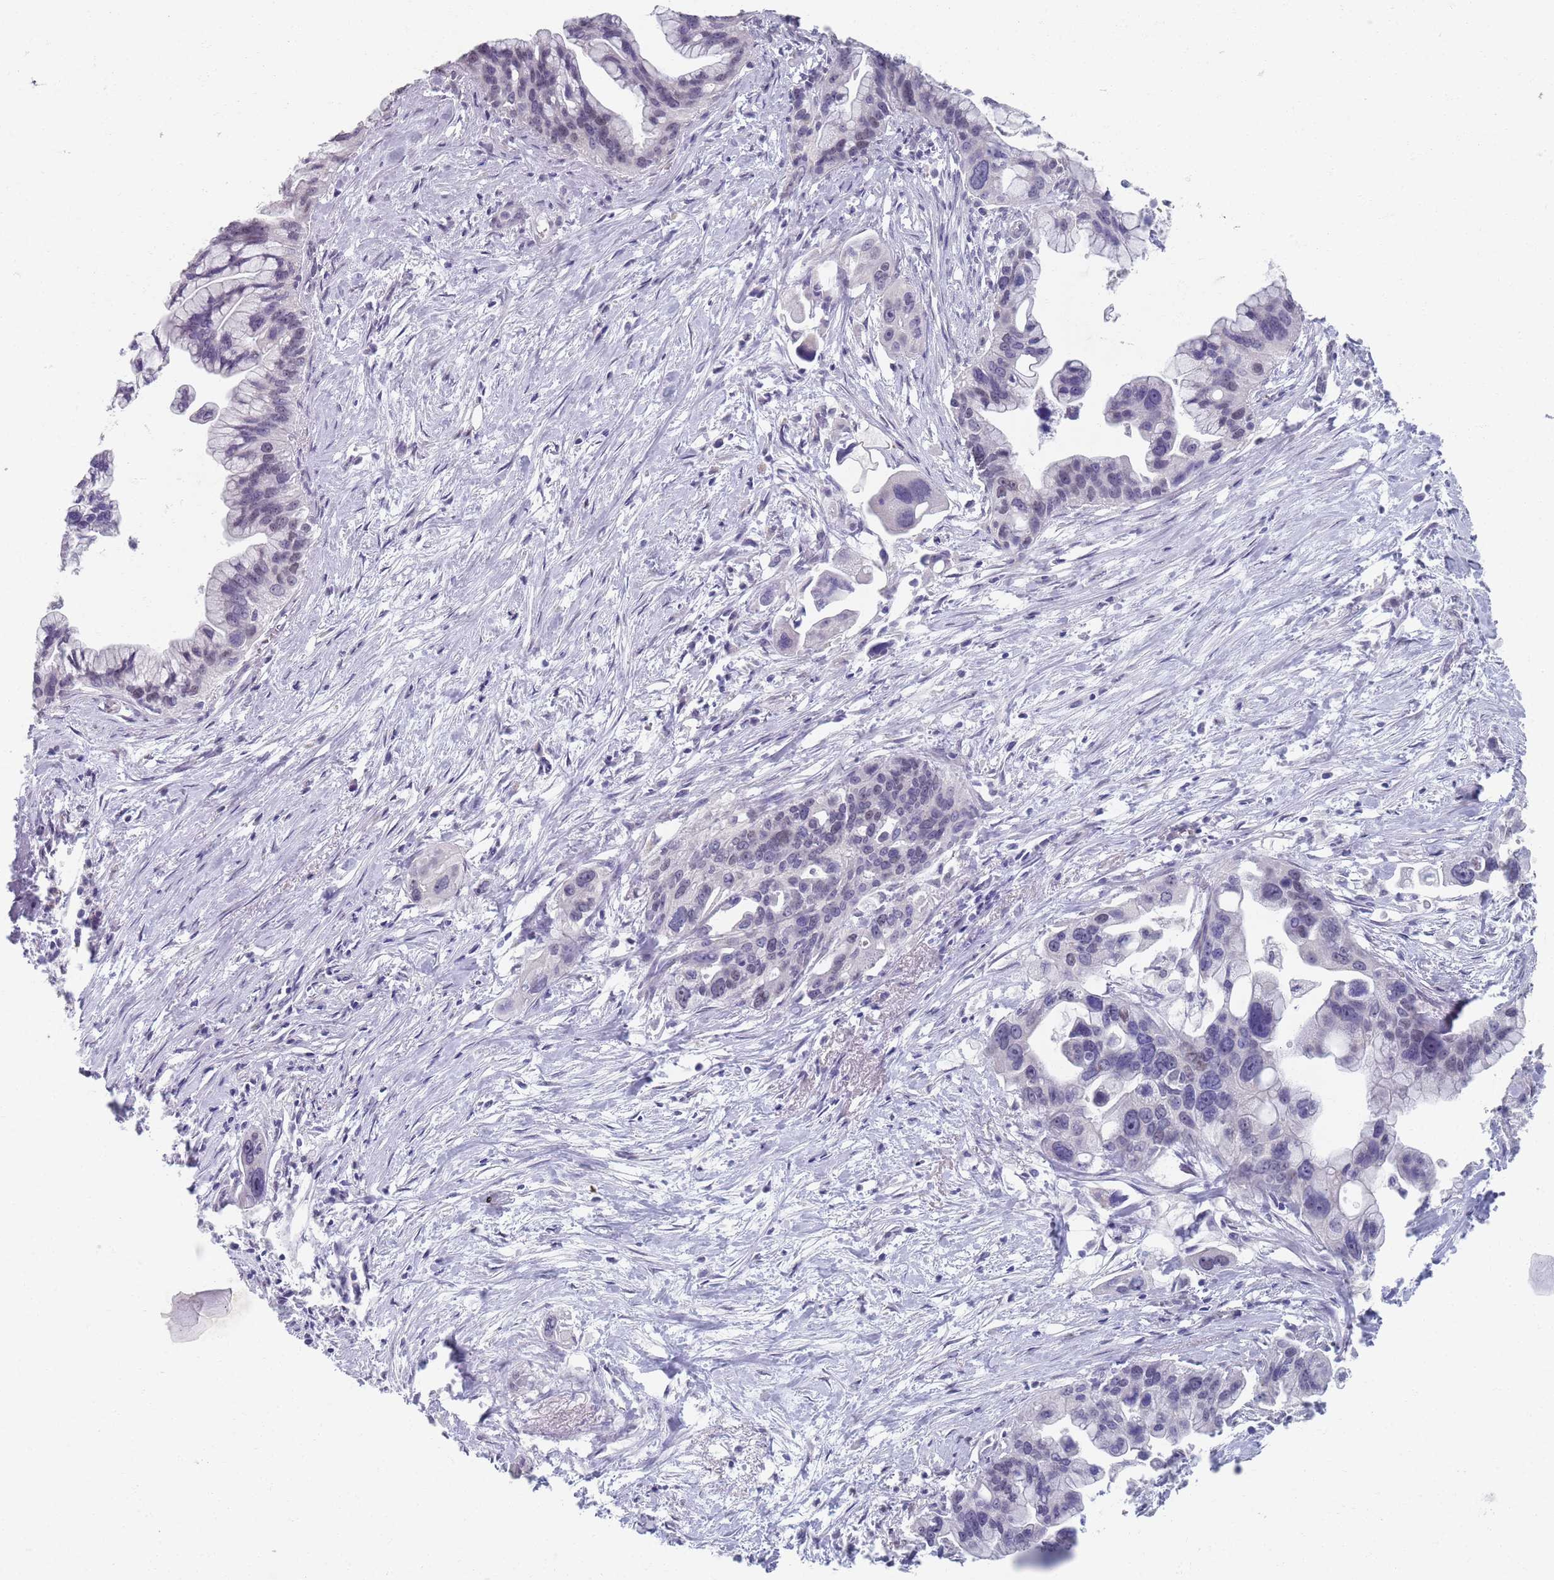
{"staining": {"intensity": "negative", "quantity": "none", "location": "none"}, "tissue": "pancreatic cancer", "cell_type": "Tumor cells", "image_type": "cancer", "snomed": [{"axis": "morphology", "description": "Adenocarcinoma, NOS"}, {"axis": "topography", "description": "Pancreas"}], "caption": "High power microscopy image of an immunohistochemistry image of pancreatic adenocarcinoma, revealing no significant staining in tumor cells.", "gene": "SAMD1", "patient": {"sex": "female", "age": 83}}